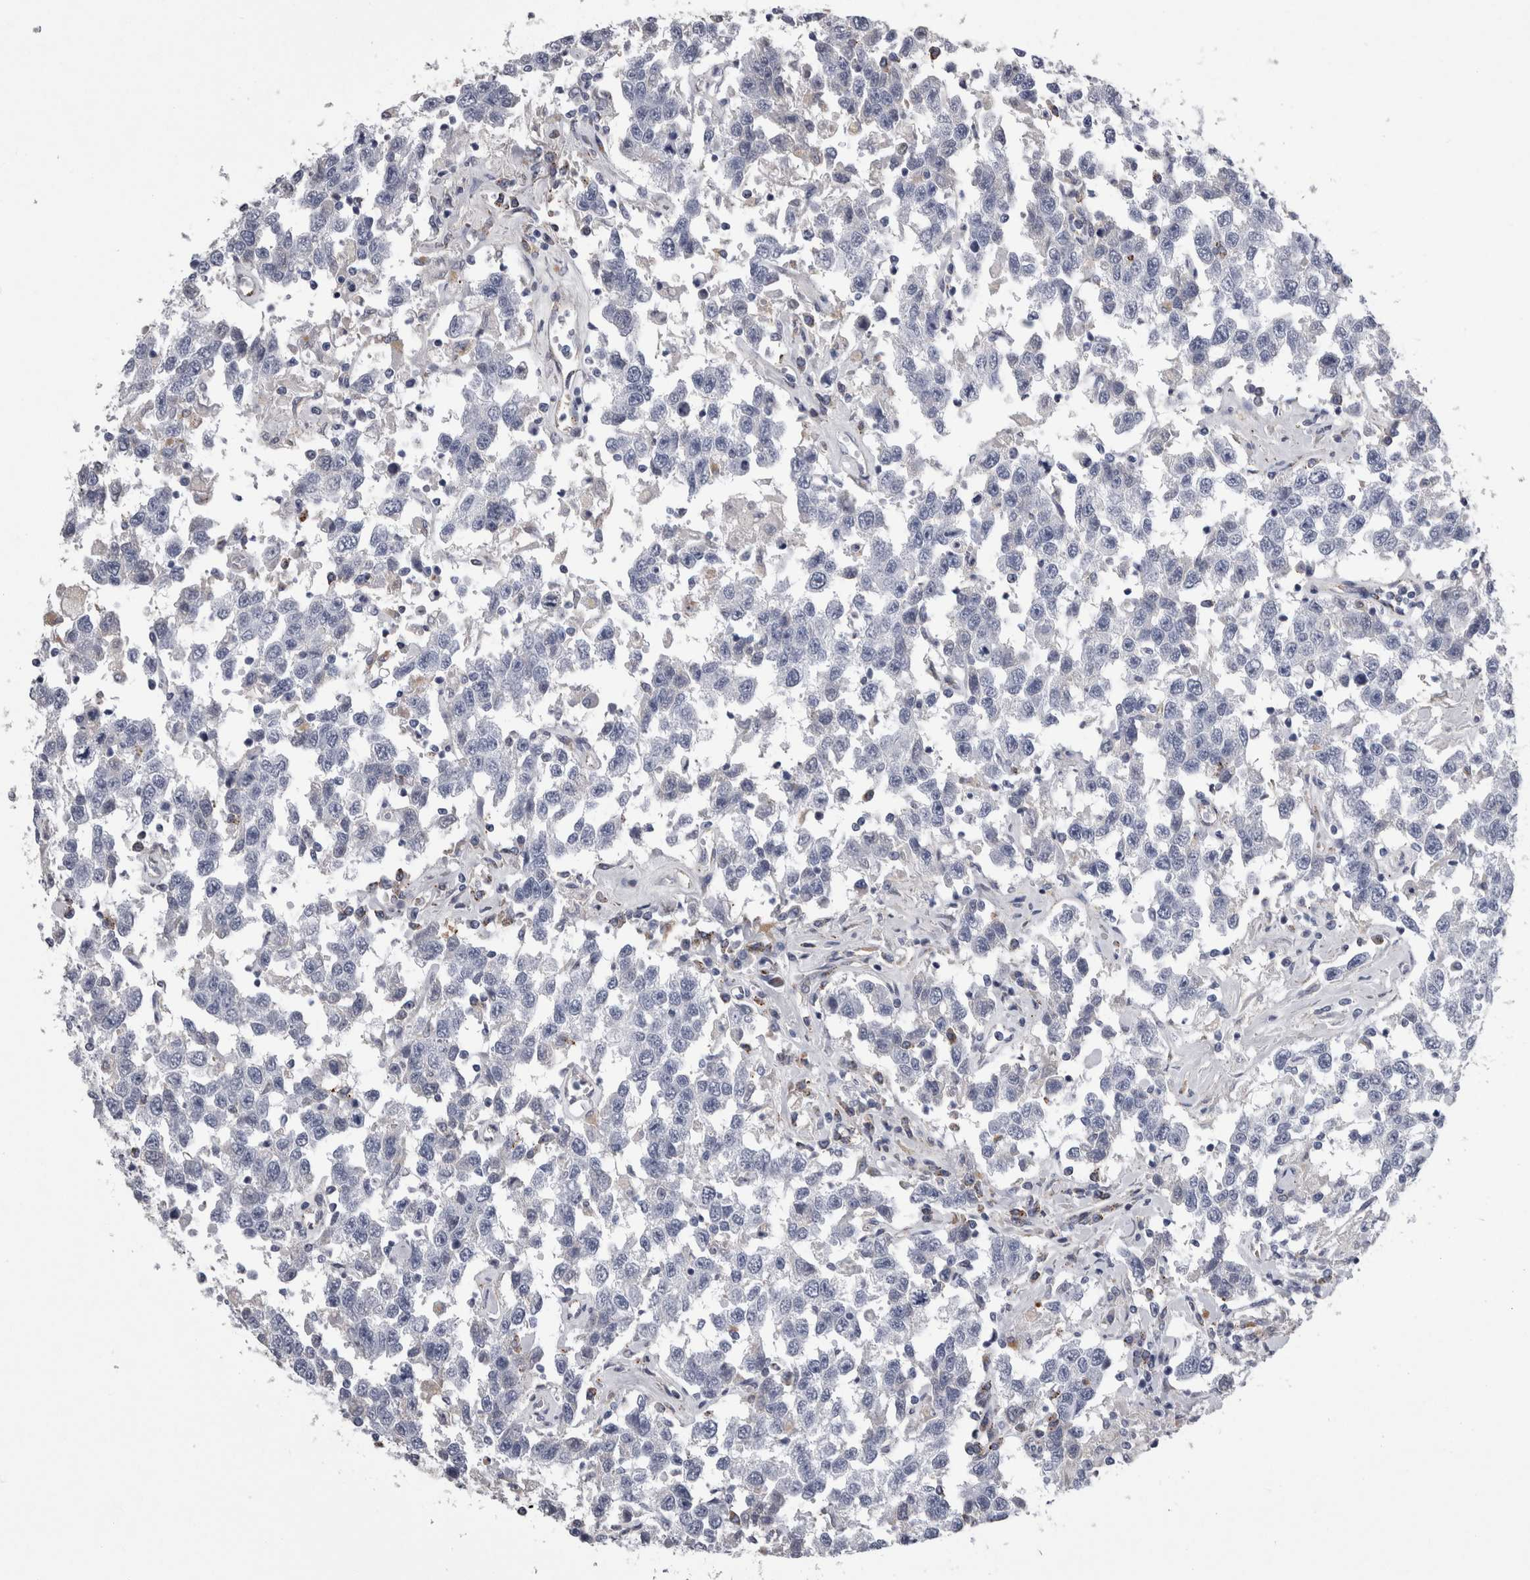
{"staining": {"intensity": "negative", "quantity": "none", "location": "none"}, "tissue": "testis cancer", "cell_type": "Tumor cells", "image_type": "cancer", "snomed": [{"axis": "morphology", "description": "Seminoma, NOS"}, {"axis": "topography", "description": "Testis"}], "caption": "Immunohistochemical staining of human testis cancer shows no significant positivity in tumor cells.", "gene": "DPP7", "patient": {"sex": "male", "age": 41}}